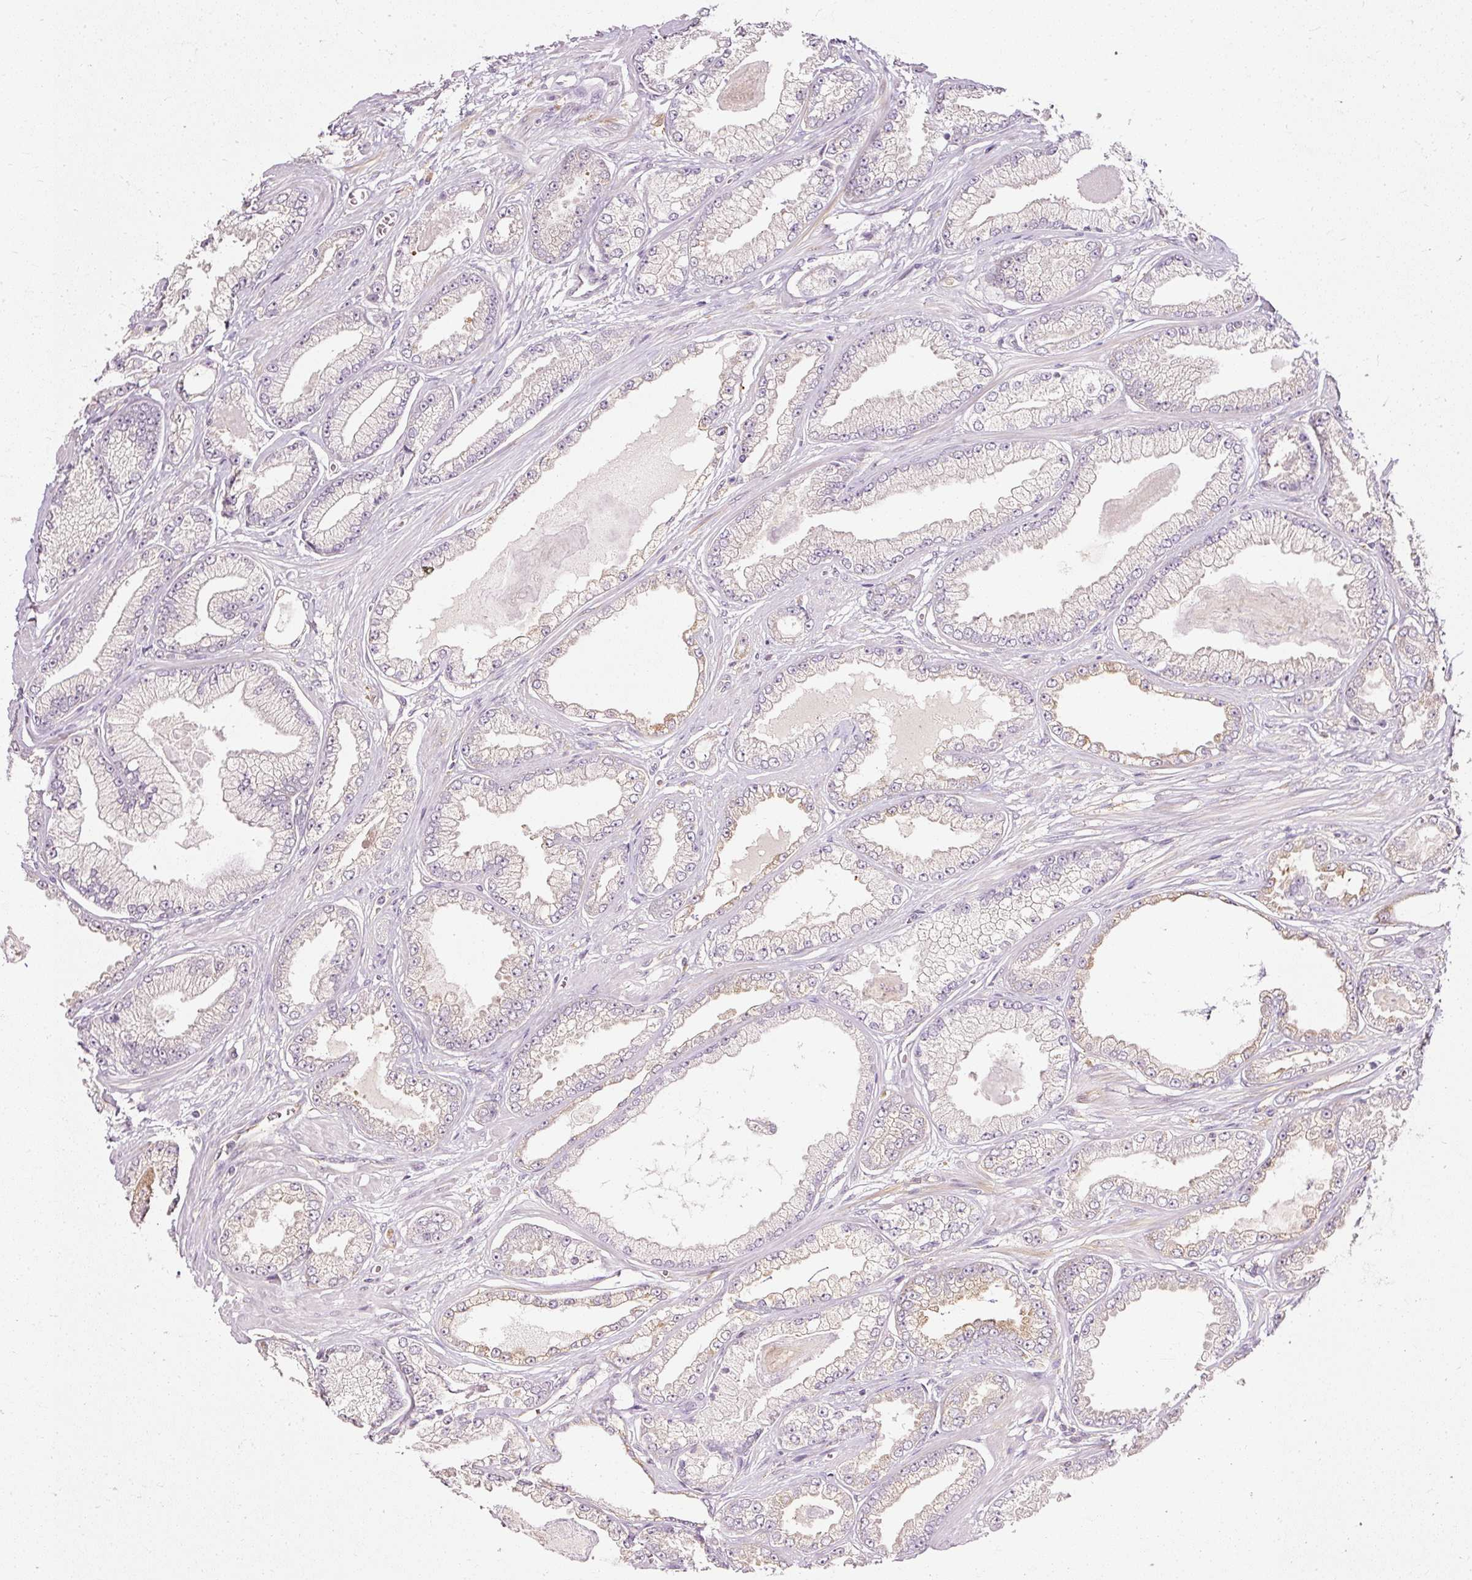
{"staining": {"intensity": "negative", "quantity": "none", "location": "none"}, "tissue": "prostate cancer", "cell_type": "Tumor cells", "image_type": "cancer", "snomed": [{"axis": "morphology", "description": "Adenocarcinoma, Low grade"}, {"axis": "topography", "description": "Prostate"}], "caption": "This is an IHC histopathology image of human prostate adenocarcinoma (low-grade). There is no positivity in tumor cells.", "gene": "ARMH3", "patient": {"sex": "male", "age": 64}}